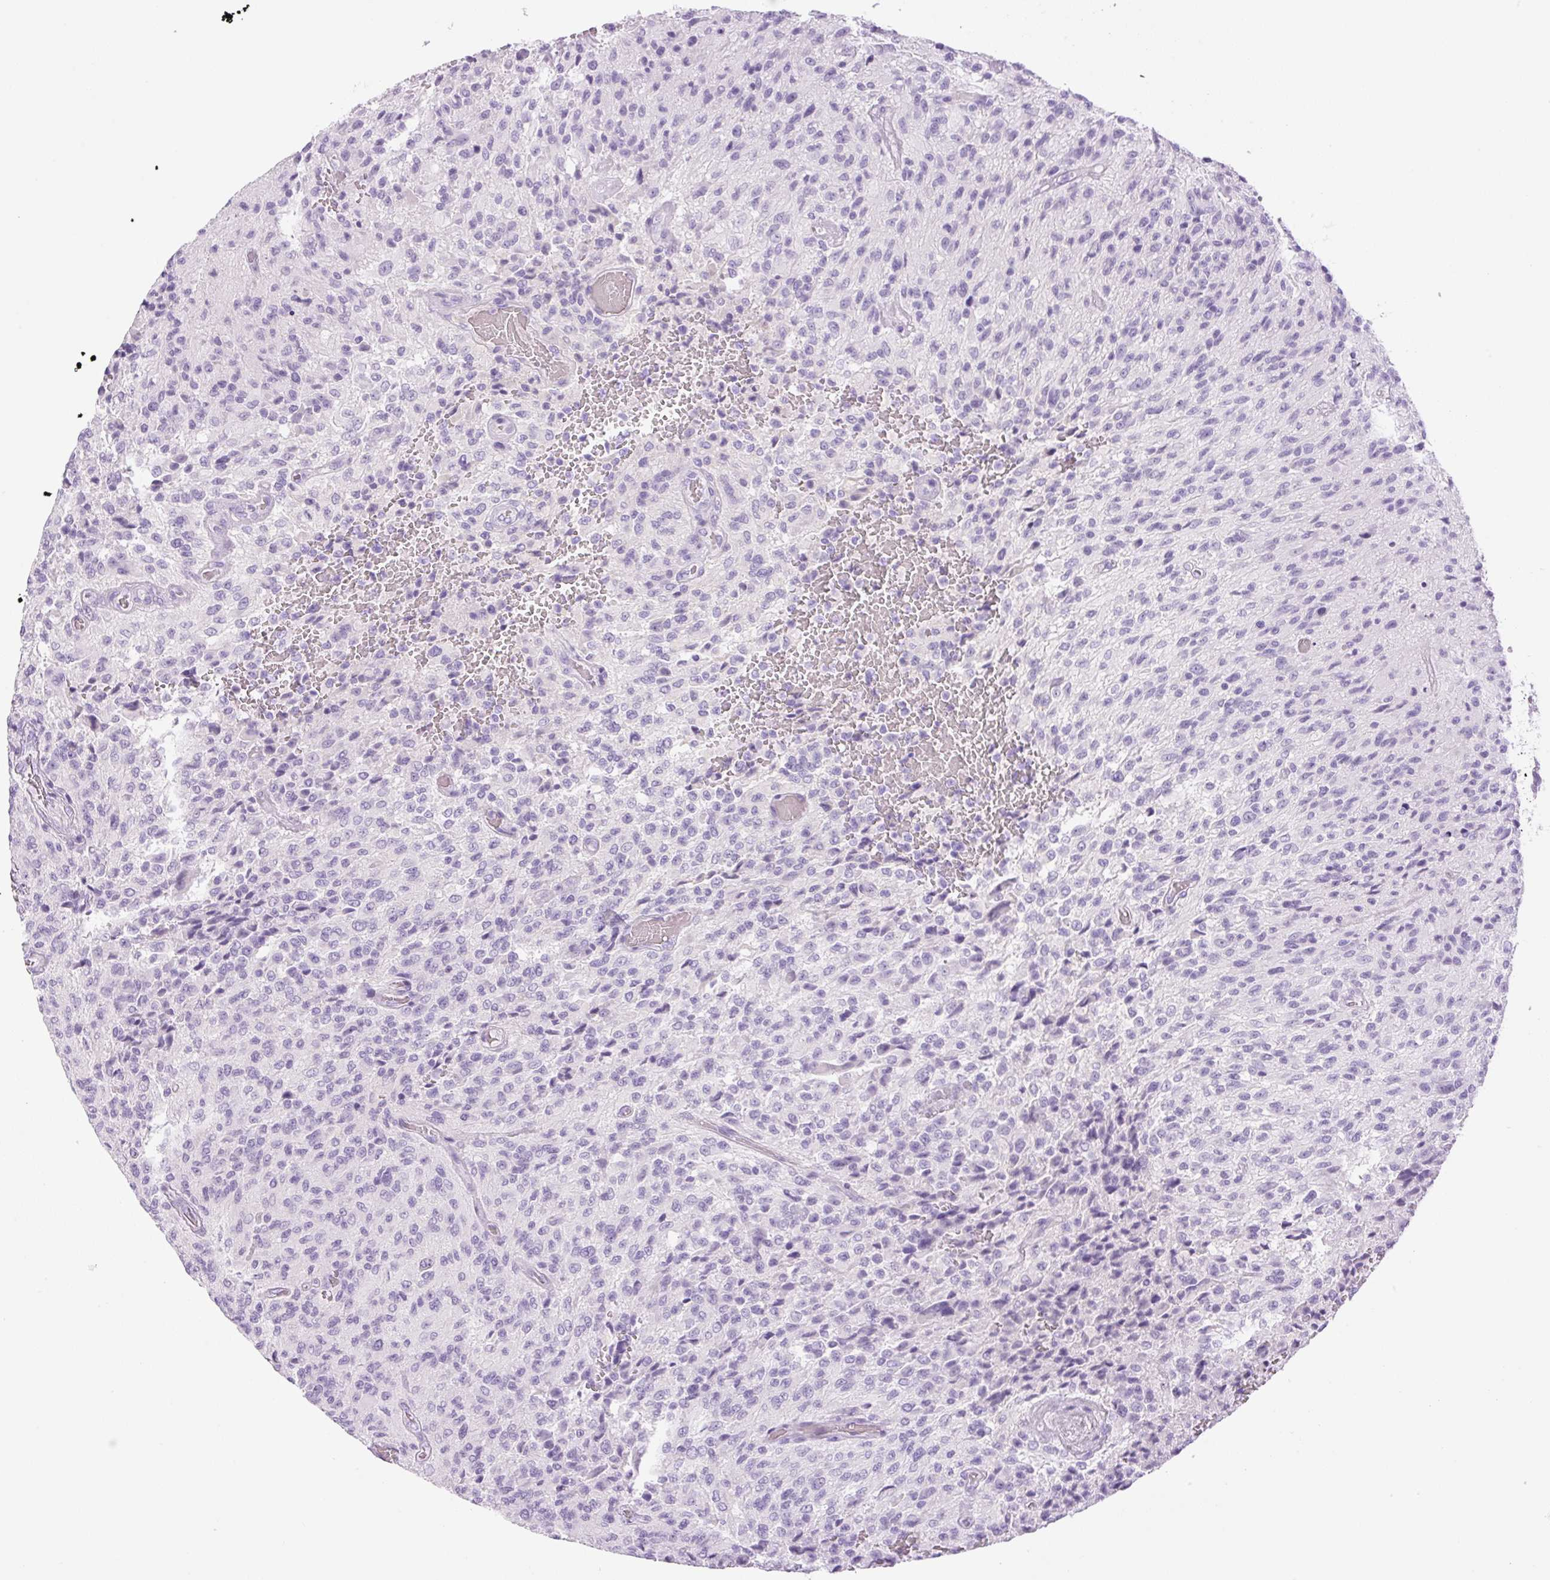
{"staining": {"intensity": "negative", "quantity": "none", "location": "none"}, "tissue": "glioma", "cell_type": "Tumor cells", "image_type": "cancer", "snomed": [{"axis": "morphology", "description": "Normal tissue, NOS"}, {"axis": "morphology", "description": "Glioma, malignant, High grade"}, {"axis": "topography", "description": "Cerebral cortex"}], "caption": "Human high-grade glioma (malignant) stained for a protein using immunohistochemistry (IHC) reveals no expression in tumor cells.", "gene": "PALM3", "patient": {"sex": "male", "age": 56}}